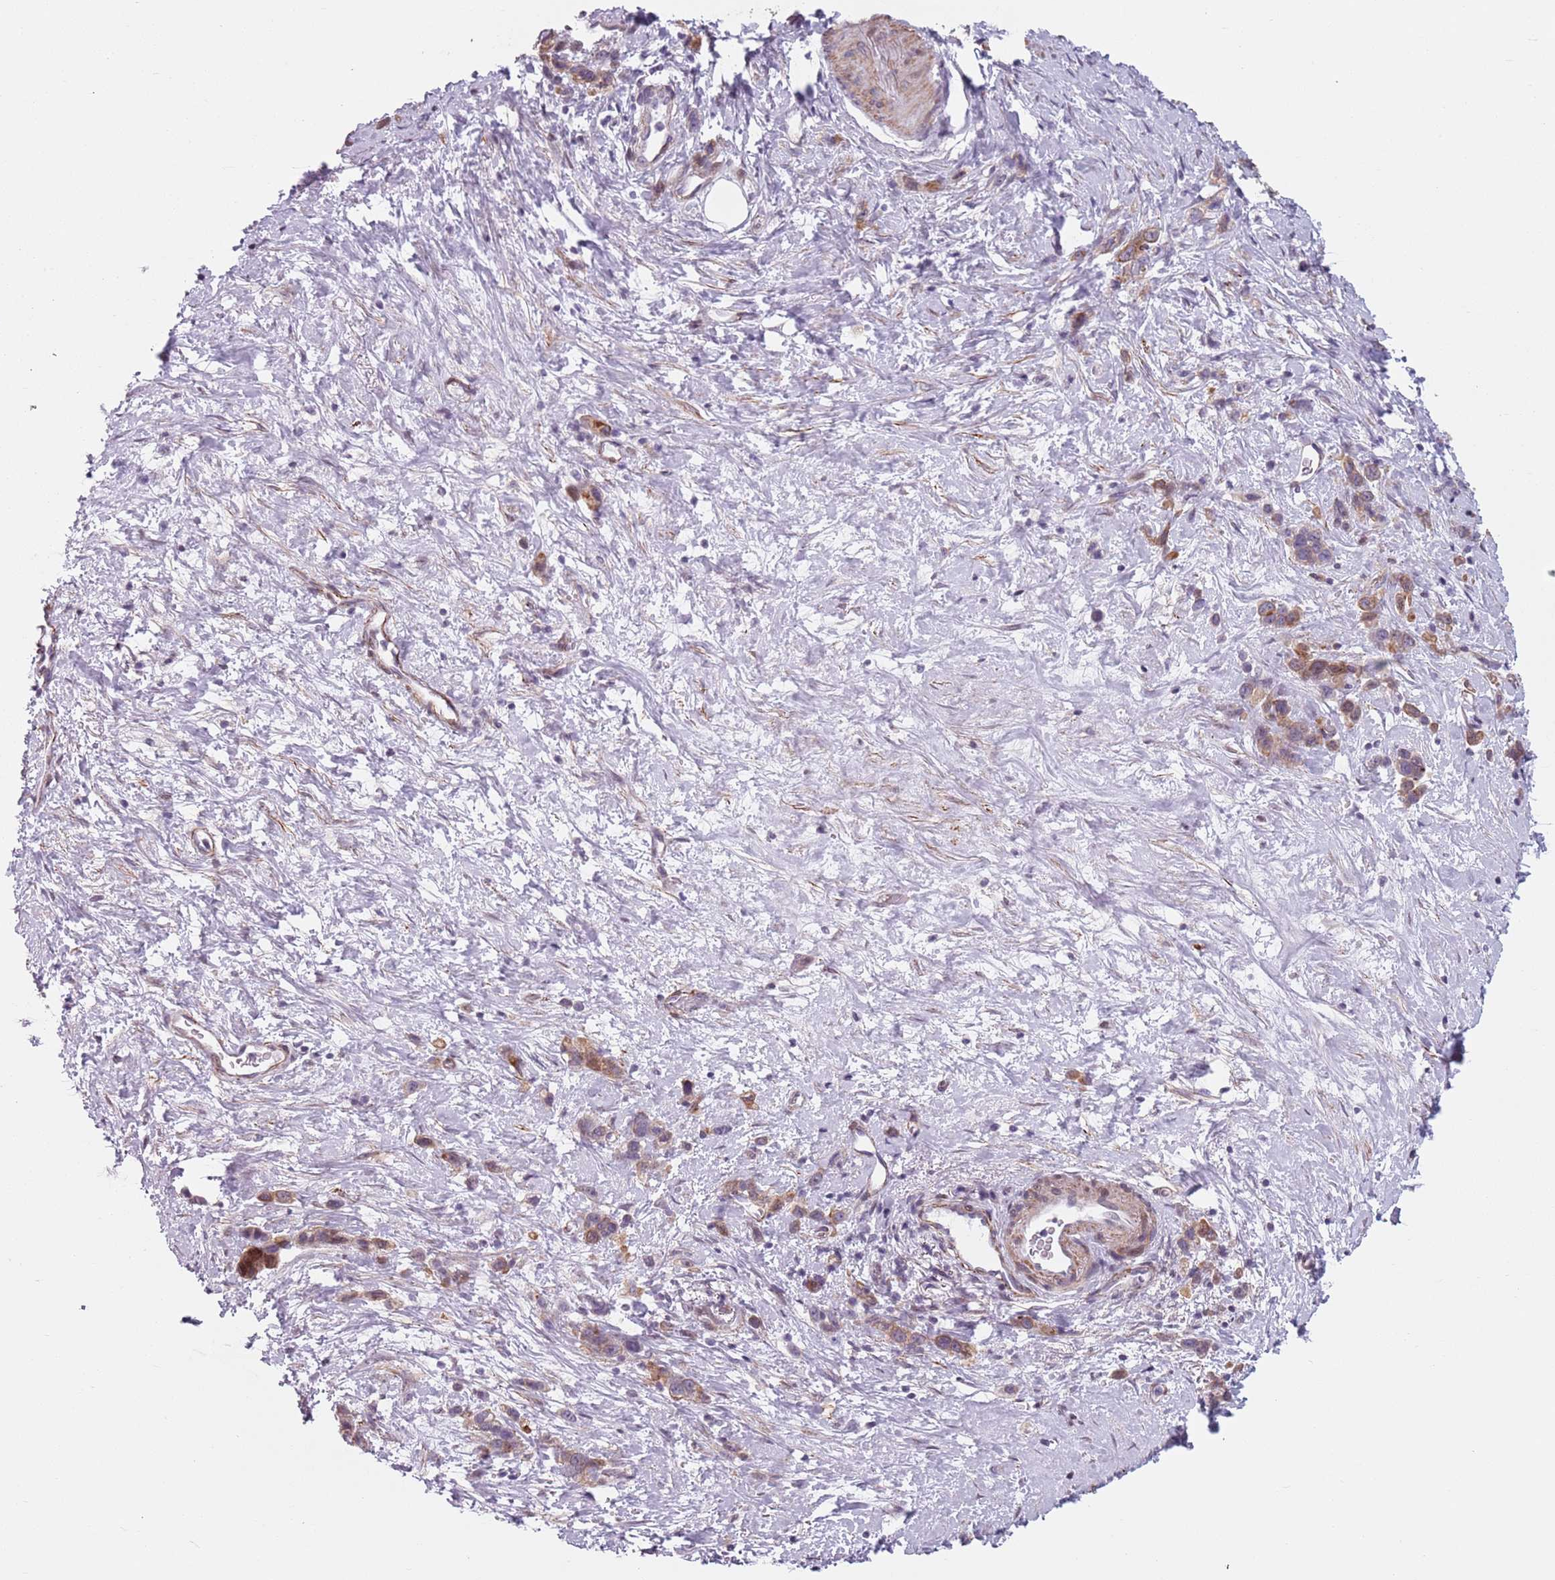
{"staining": {"intensity": "moderate", "quantity": ">75%", "location": "cytoplasmic/membranous"}, "tissue": "stomach cancer", "cell_type": "Tumor cells", "image_type": "cancer", "snomed": [{"axis": "morphology", "description": "Adenocarcinoma, NOS"}, {"axis": "topography", "description": "Stomach"}], "caption": "A high-resolution micrograph shows immunohistochemistry staining of stomach cancer, which displays moderate cytoplasmic/membranous expression in about >75% of tumor cells. The staining was performed using DAB, with brown indicating positive protein expression. Nuclei are stained blue with hematoxylin.", "gene": "TMC4", "patient": {"sex": "female", "age": 65}}